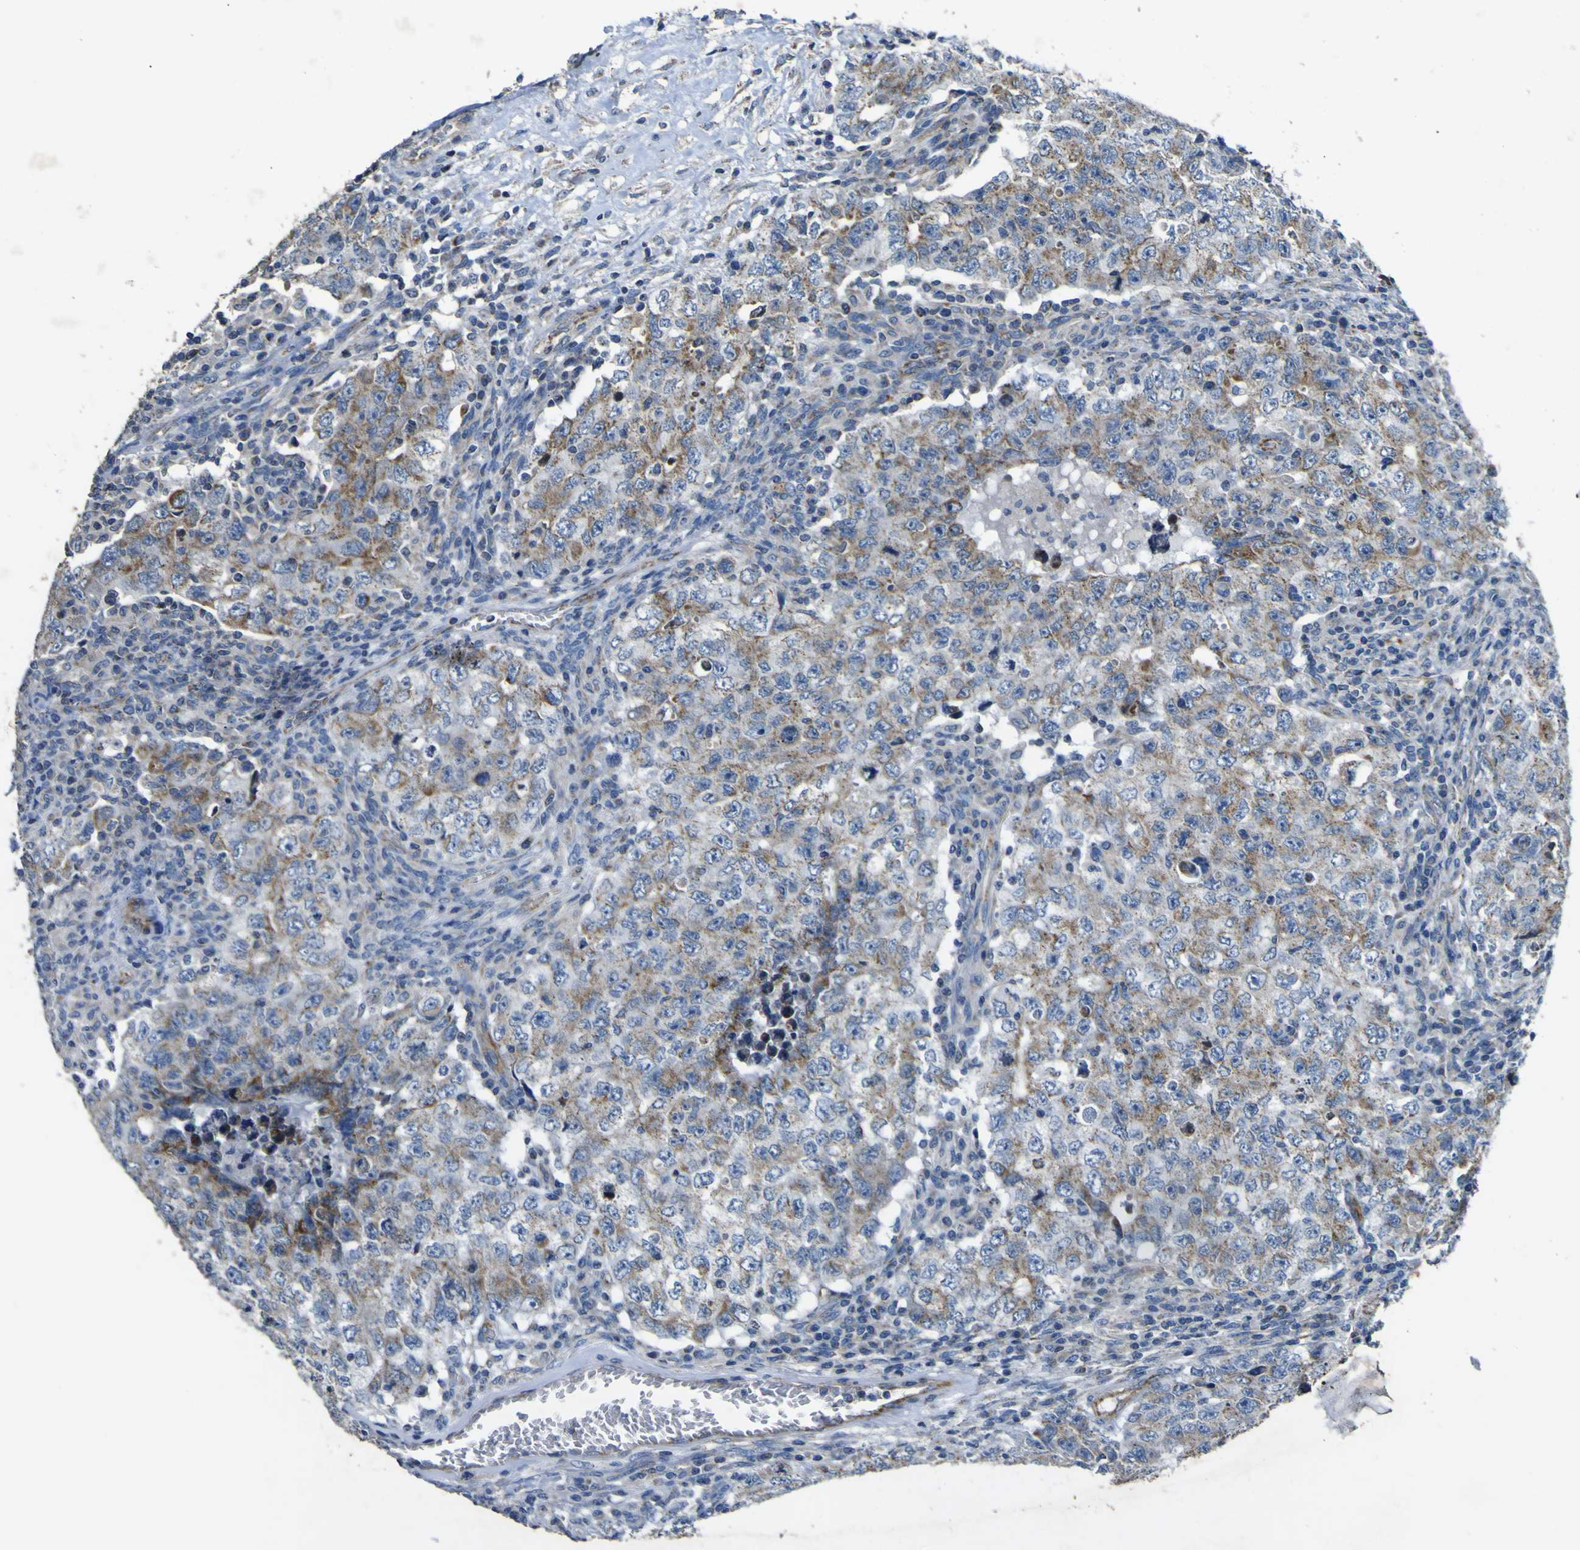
{"staining": {"intensity": "weak", "quantity": "25%-75%", "location": "cytoplasmic/membranous"}, "tissue": "testis cancer", "cell_type": "Tumor cells", "image_type": "cancer", "snomed": [{"axis": "morphology", "description": "Carcinoma, Embryonal, NOS"}, {"axis": "topography", "description": "Testis"}], "caption": "Immunohistochemistry (IHC) photomicrograph of neoplastic tissue: testis cancer (embryonal carcinoma) stained using immunohistochemistry (IHC) shows low levels of weak protein expression localized specifically in the cytoplasmic/membranous of tumor cells, appearing as a cytoplasmic/membranous brown color.", "gene": "ALDH18A1", "patient": {"sex": "male", "age": 26}}